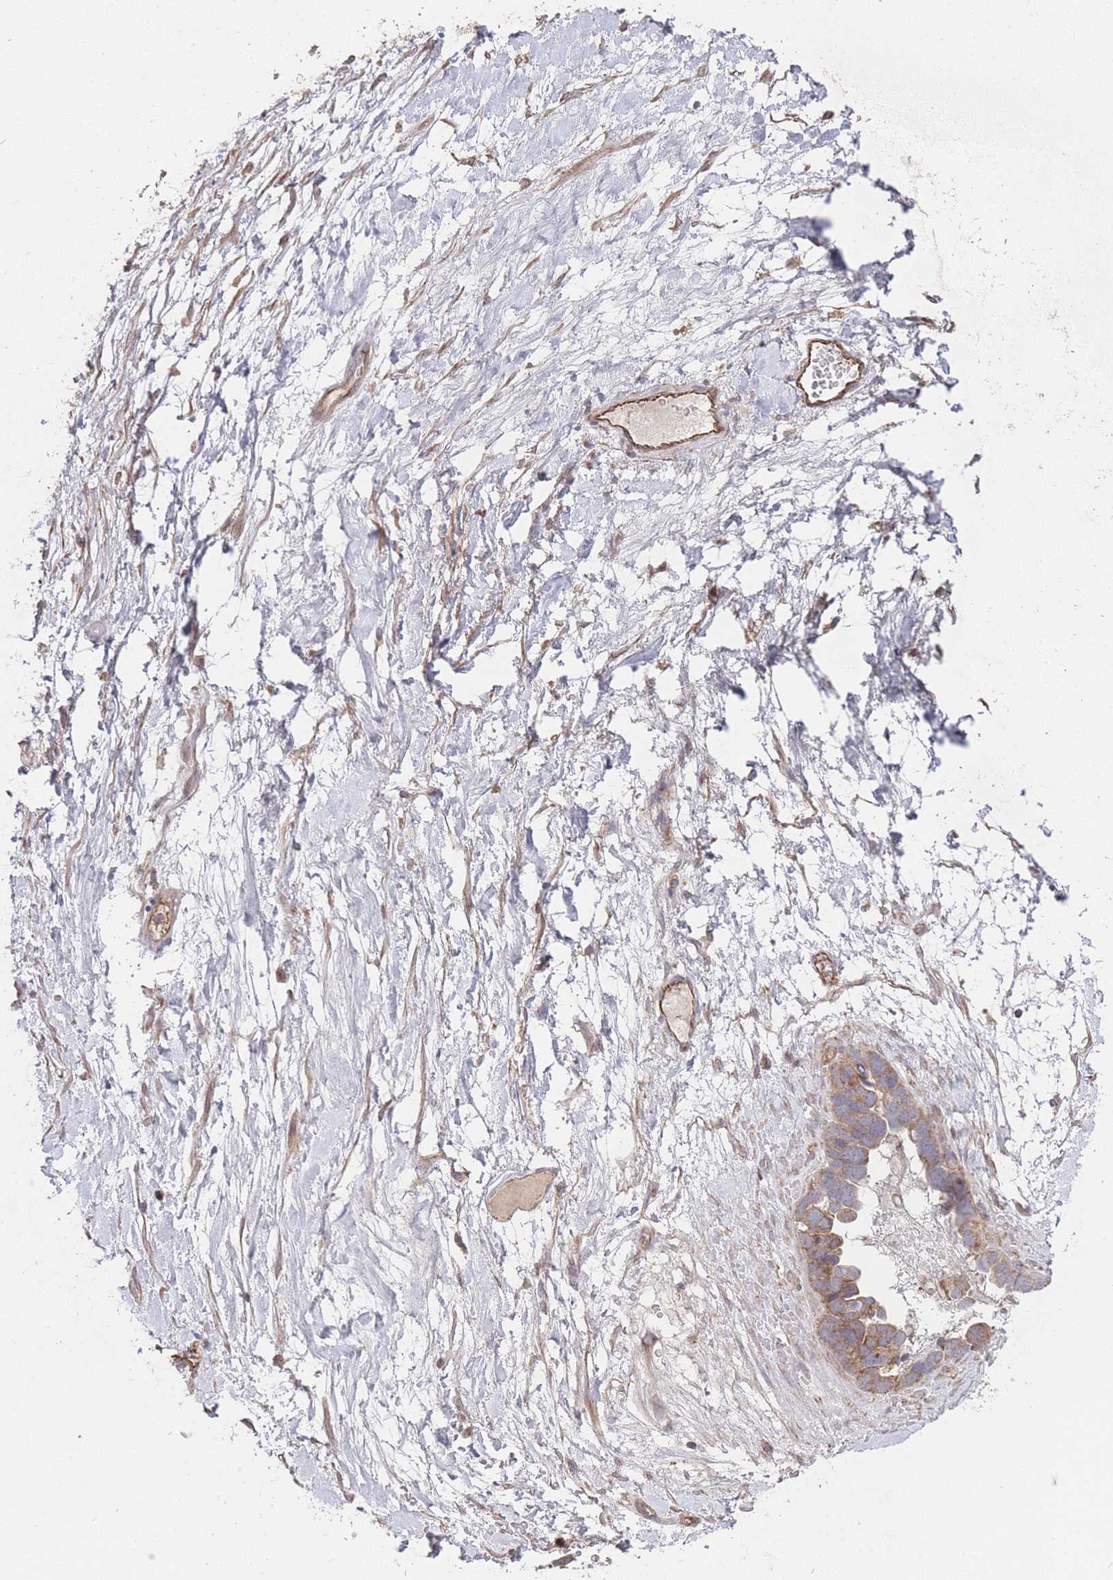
{"staining": {"intensity": "moderate", "quantity": "25%-75%", "location": "cytoplasmic/membranous"}, "tissue": "ovarian cancer", "cell_type": "Tumor cells", "image_type": "cancer", "snomed": [{"axis": "morphology", "description": "Cystadenocarcinoma, serous, NOS"}, {"axis": "topography", "description": "Ovary"}], "caption": "This is an image of immunohistochemistry staining of ovarian cancer (serous cystadenocarcinoma), which shows moderate staining in the cytoplasmic/membranous of tumor cells.", "gene": "PXMP4", "patient": {"sex": "female", "age": 54}}